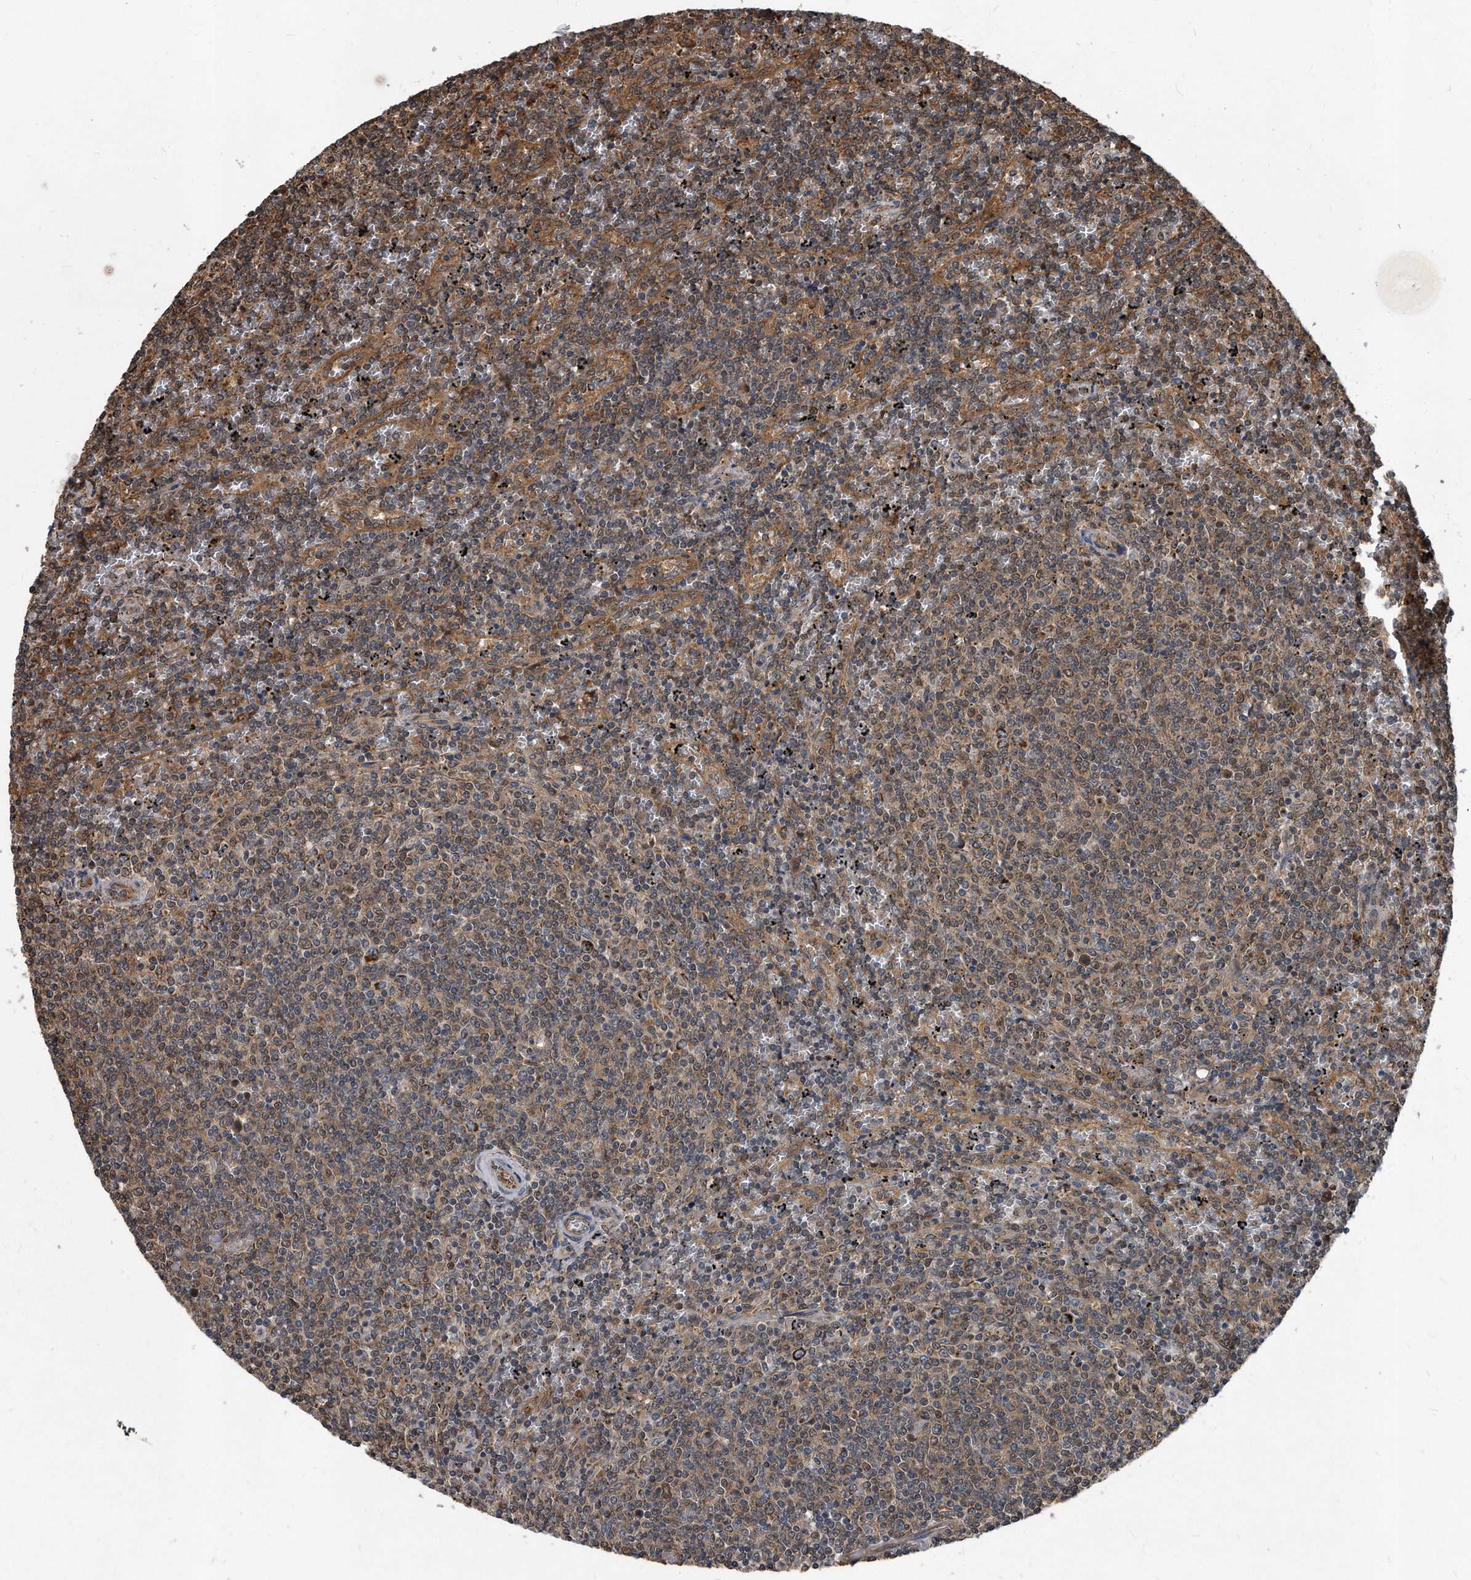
{"staining": {"intensity": "weak", "quantity": ">75%", "location": "cytoplasmic/membranous"}, "tissue": "lymphoma", "cell_type": "Tumor cells", "image_type": "cancer", "snomed": [{"axis": "morphology", "description": "Malignant lymphoma, non-Hodgkin's type, Low grade"}, {"axis": "topography", "description": "Spleen"}], "caption": "Protein positivity by immunohistochemistry demonstrates weak cytoplasmic/membranous staining in approximately >75% of tumor cells in lymphoma.", "gene": "FAM136A", "patient": {"sex": "female", "age": 50}}